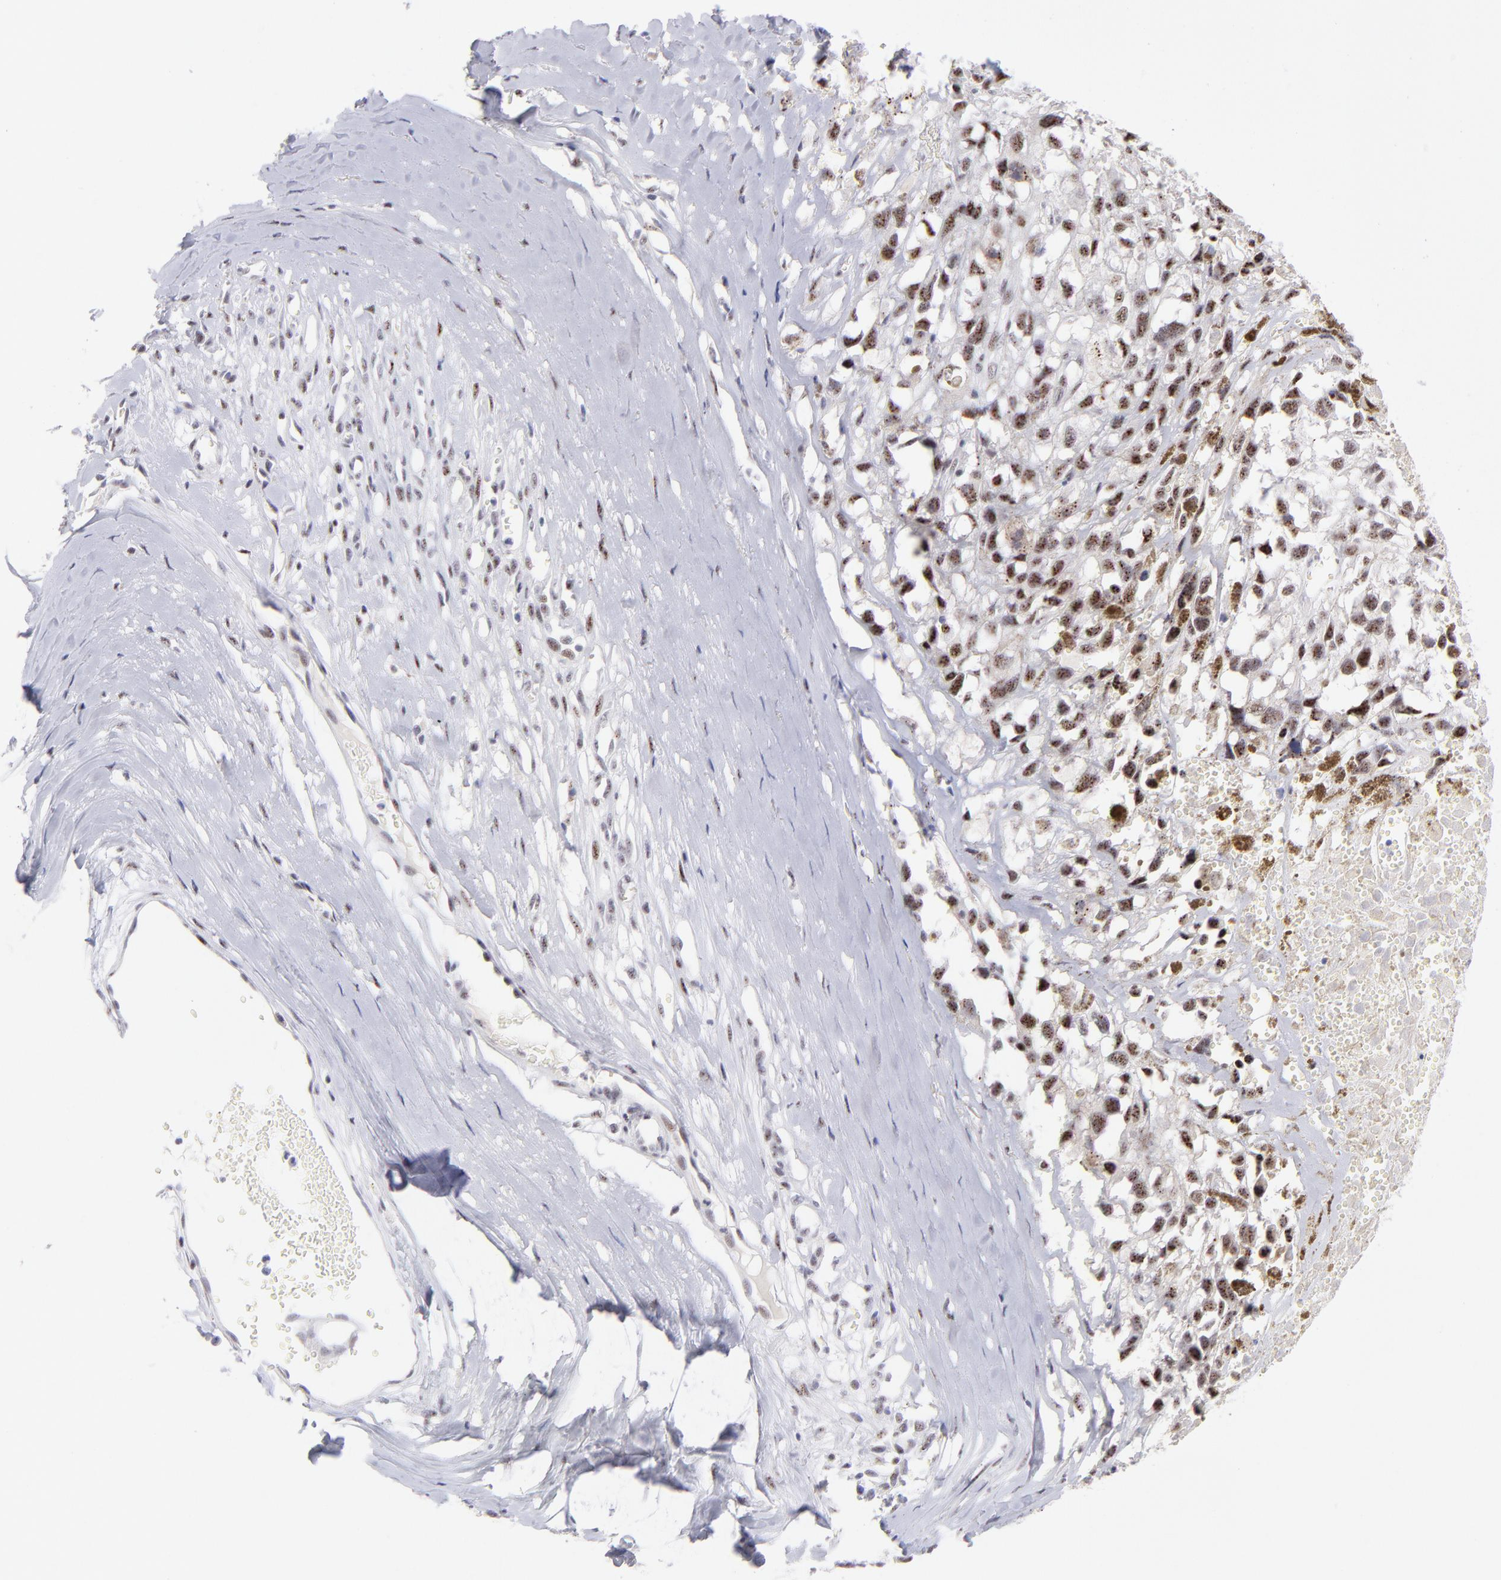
{"staining": {"intensity": "moderate", "quantity": ">75%", "location": "nuclear"}, "tissue": "melanoma", "cell_type": "Tumor cells", "image_type": "cancer", "snomed": [{"axis": "morphology", "description": "Malignant melanoma, Metastatic site"}, {"axis": "topography", "description": "Lymph node"}], "caption": "A brown stain highlights moderate nuclear staining of a protein in melanoma tumor cells. The staining is performed using DAB brown chromogen to label protein expression. The nuclei are counter-stained blue using hematoxylin.", "gene": "CDC25C", "patient": {"sex": "male", "age": 59}}